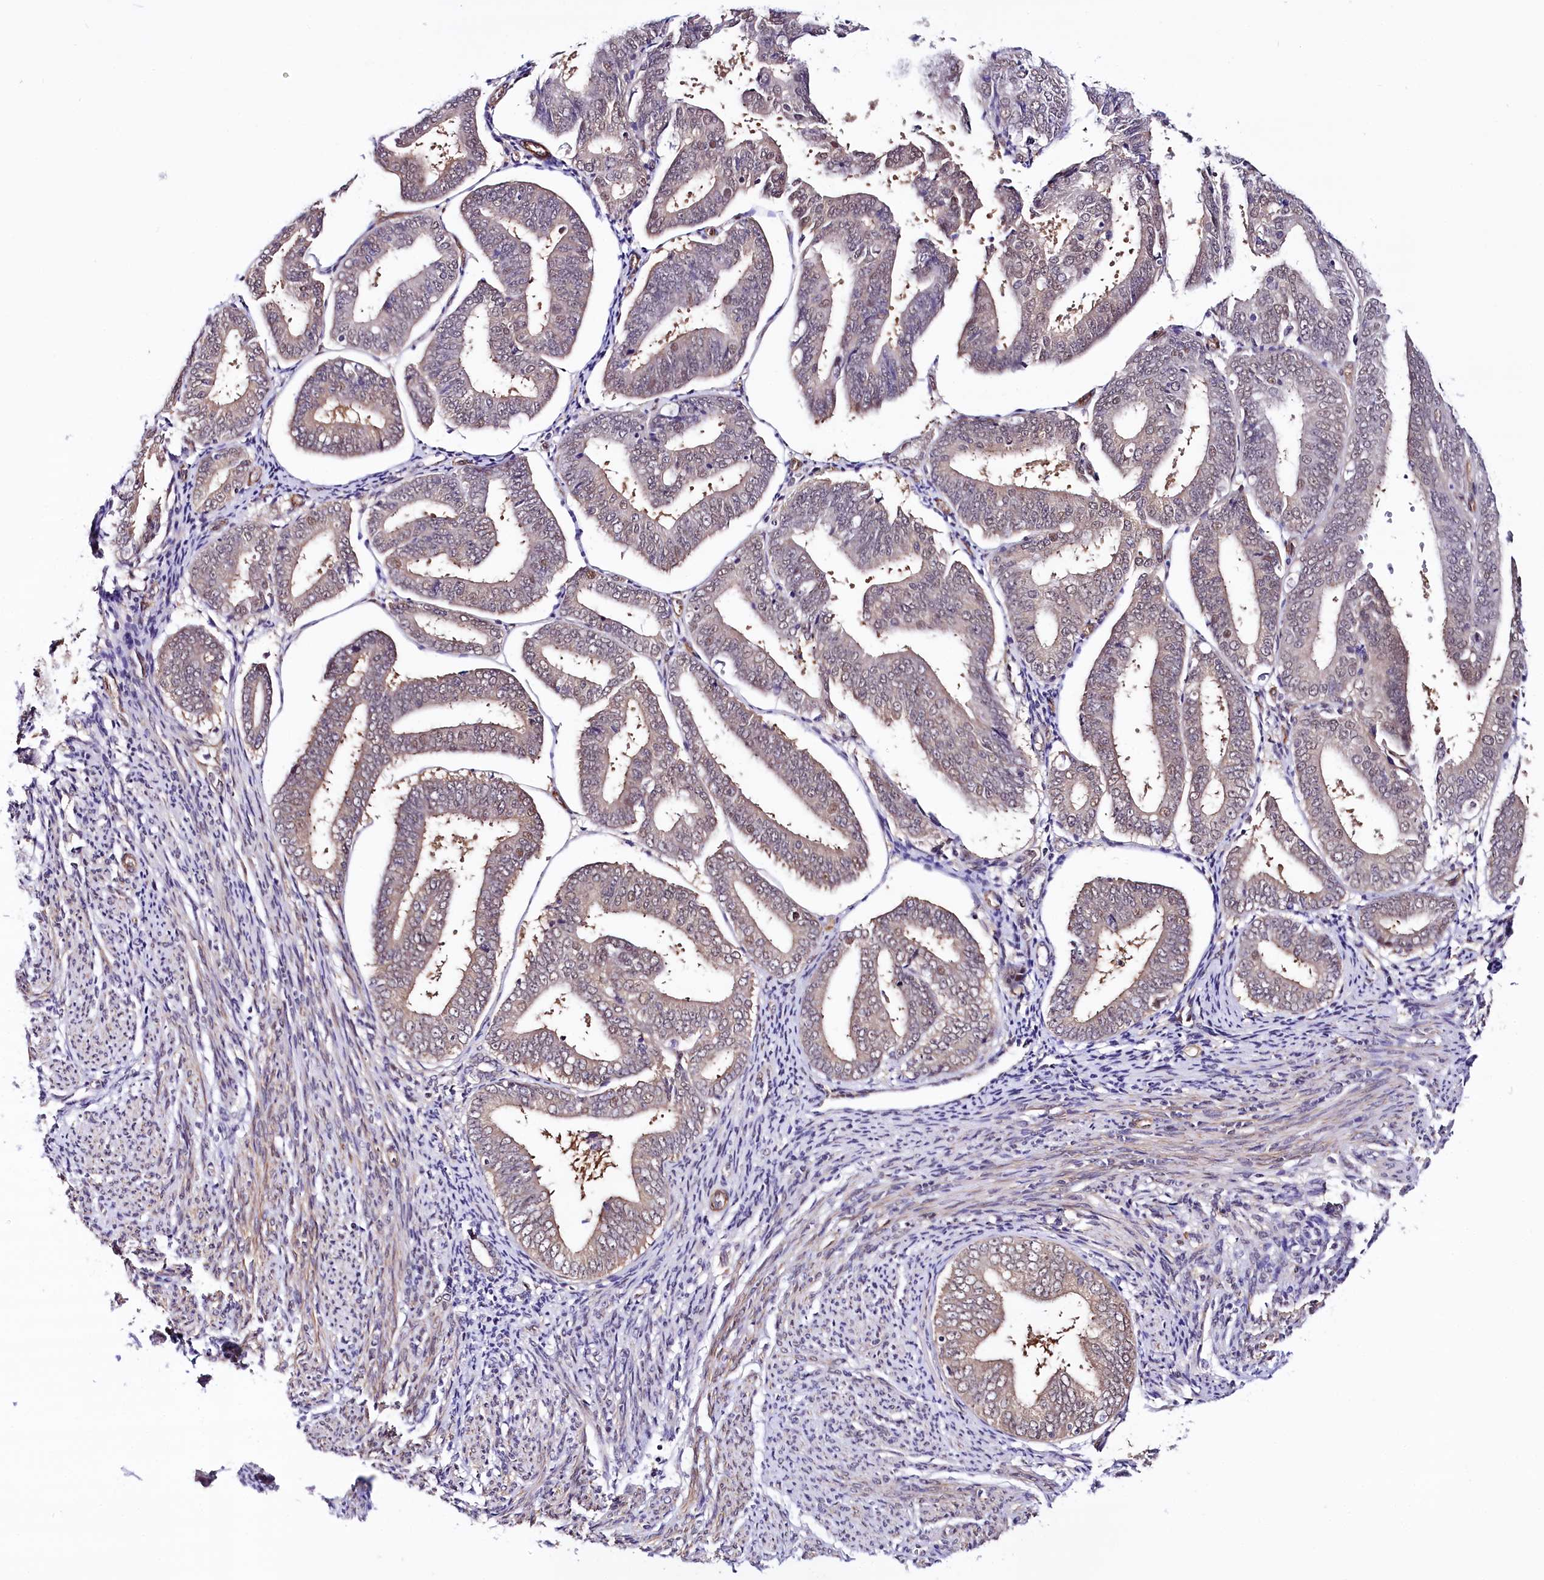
{"staining": {"intensity": "weak", "quantity": "<25%", "location": "nuclear"}, "tissue": "endometrial cancer", "cell_type": "Tumor cells", "image_type": "cancer", "snomed": [{"axis": "morphology", "description": "Adenocarcinoma, NOS"}, {"axis": "topography", "description": "Endometrium"}], "caption": "An immunohistochemistry (IHC) photomicrograph of endometrial adenocarcinoma is shown. There is no staining in tumor cells of endometrial adenocarcinoma.", "gene": "PPP2R5B", "patient": {"sex": "female", "age": 63}}